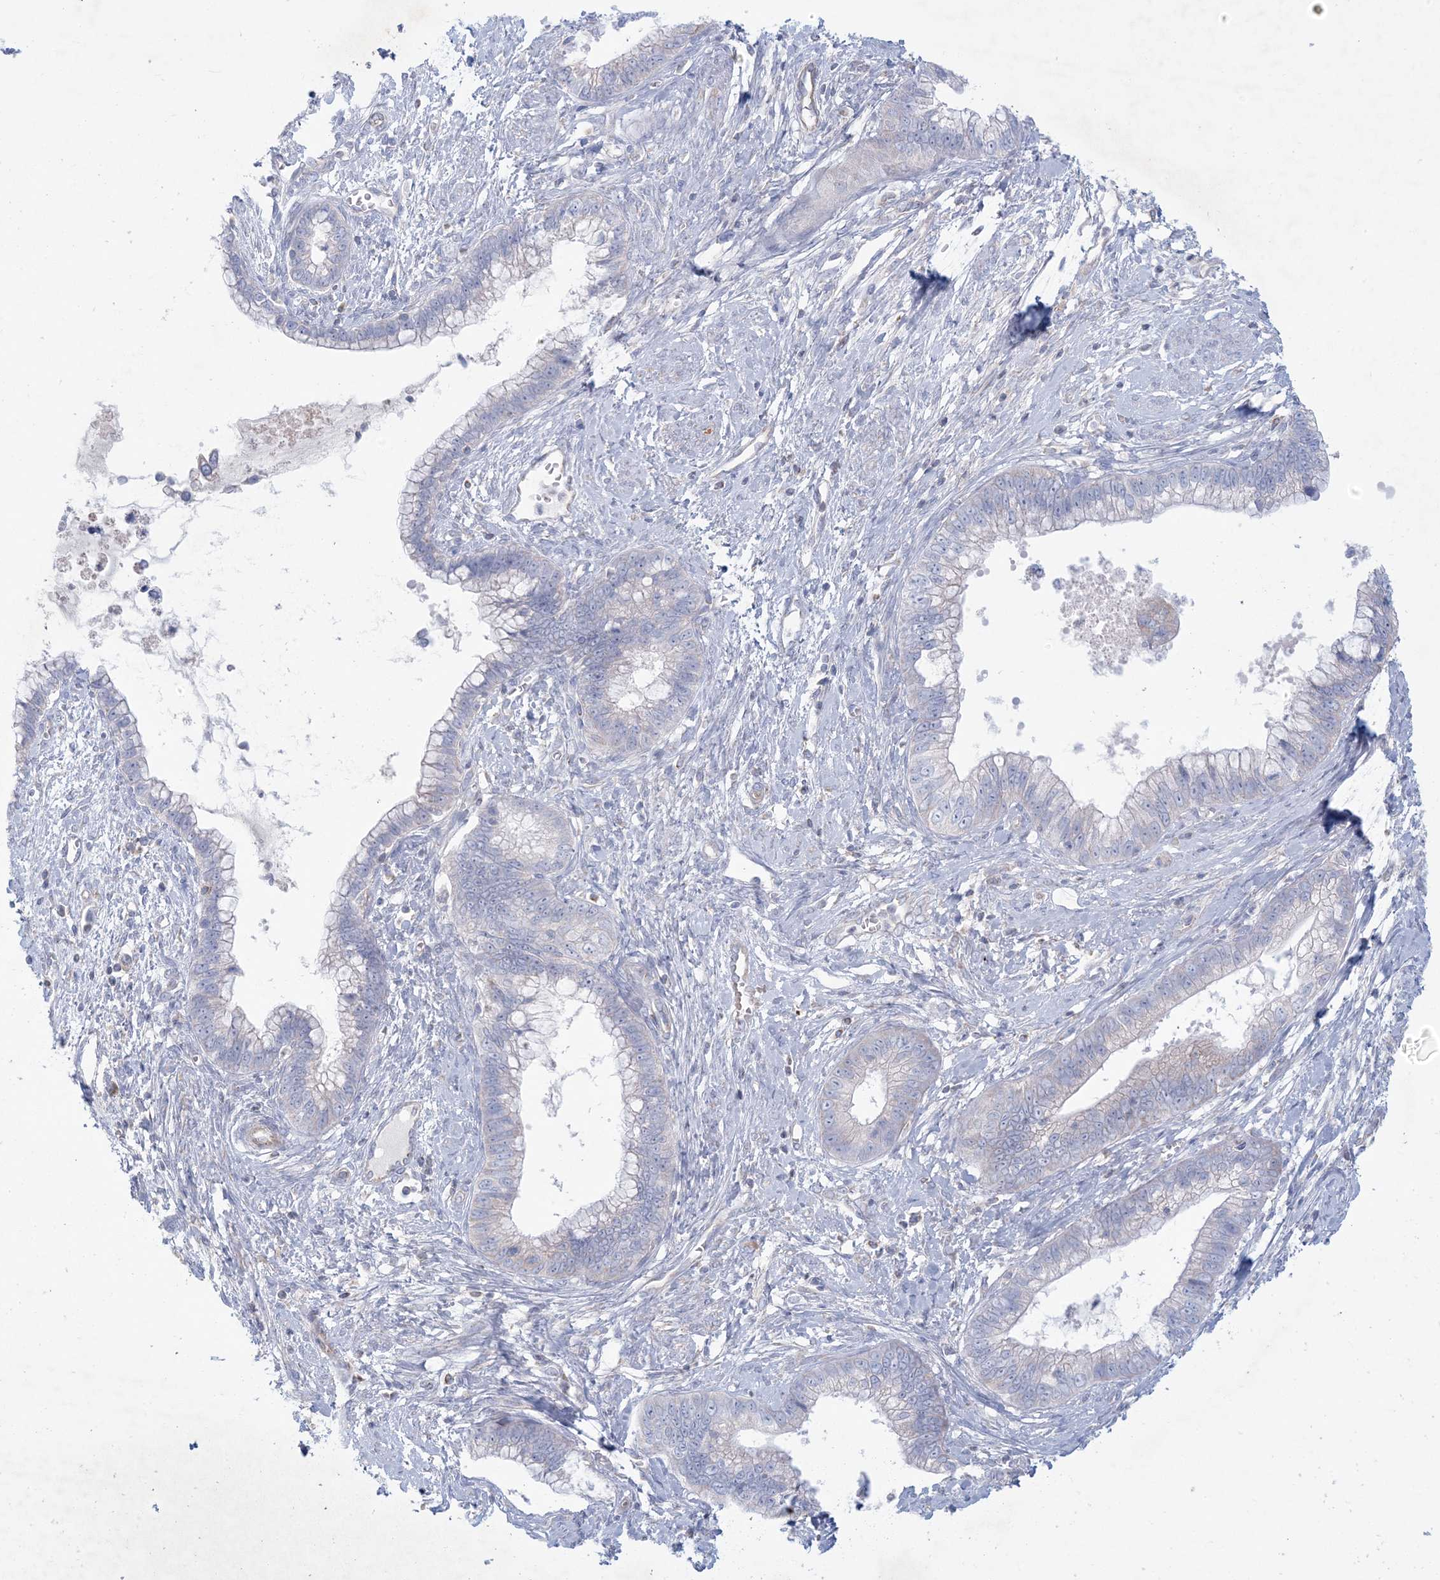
{"staining": {"intensity": "negative", "quantity": "none", "location": "none"}, "tissue": "cervical cancer", "cell_type": "Tumor cells", "image_type": "cancer", "snomed": [{"axis": "morphology", "description": "Adenocarcinoma, NOS"}, {"axis": "topography", "description": "Cervix"}], "caption": "Cervical adenocarcinoma was stained to show a protein in brown. There is no significant staining in tumor cells.", "gene": "KCTD6", "patient": {"sex": "female", "age": 44}}